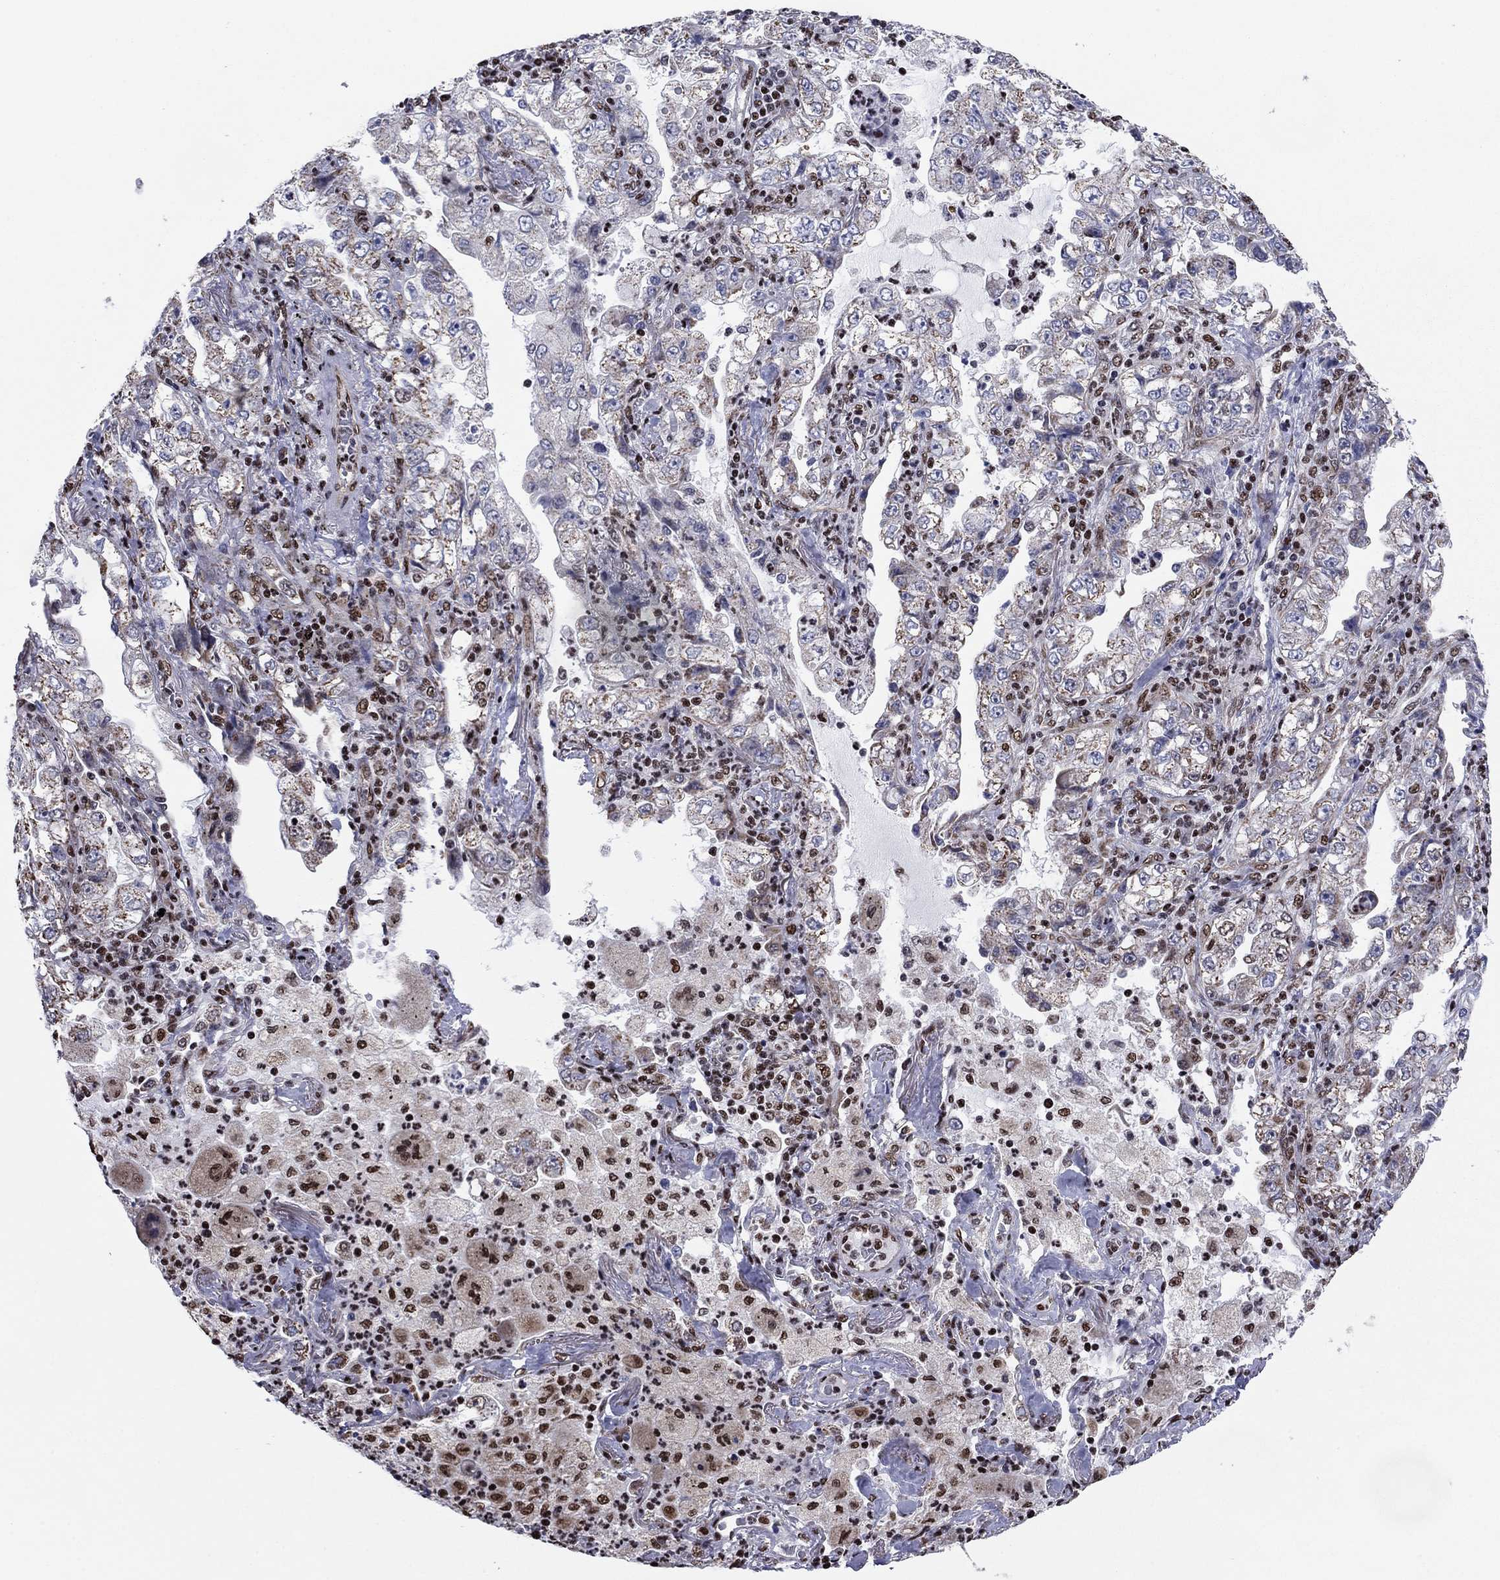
{"staining": {"intensity": "weak", "quantity": "<25%", "location": "cytoplasmic/membranous"}, "tissue": "lung cancer", "cell_type": "Tumor cells", "image_type": "cancer", "snomed": [{"axis": "morphology", "description": "Adenocarcinoma, NOS"}, {"axis": "topography", "description": "Lung"}], "caption": "This micrograph is of lung cancer (adenocarcinoma) stained with immunohistochemistry (IHC) to label a protein in brown with the nuclei are counter-stained blue. There is no staining in tumor cells.", "gene": "N4BP2", "patient": {"sex": "female", "age": 73}}